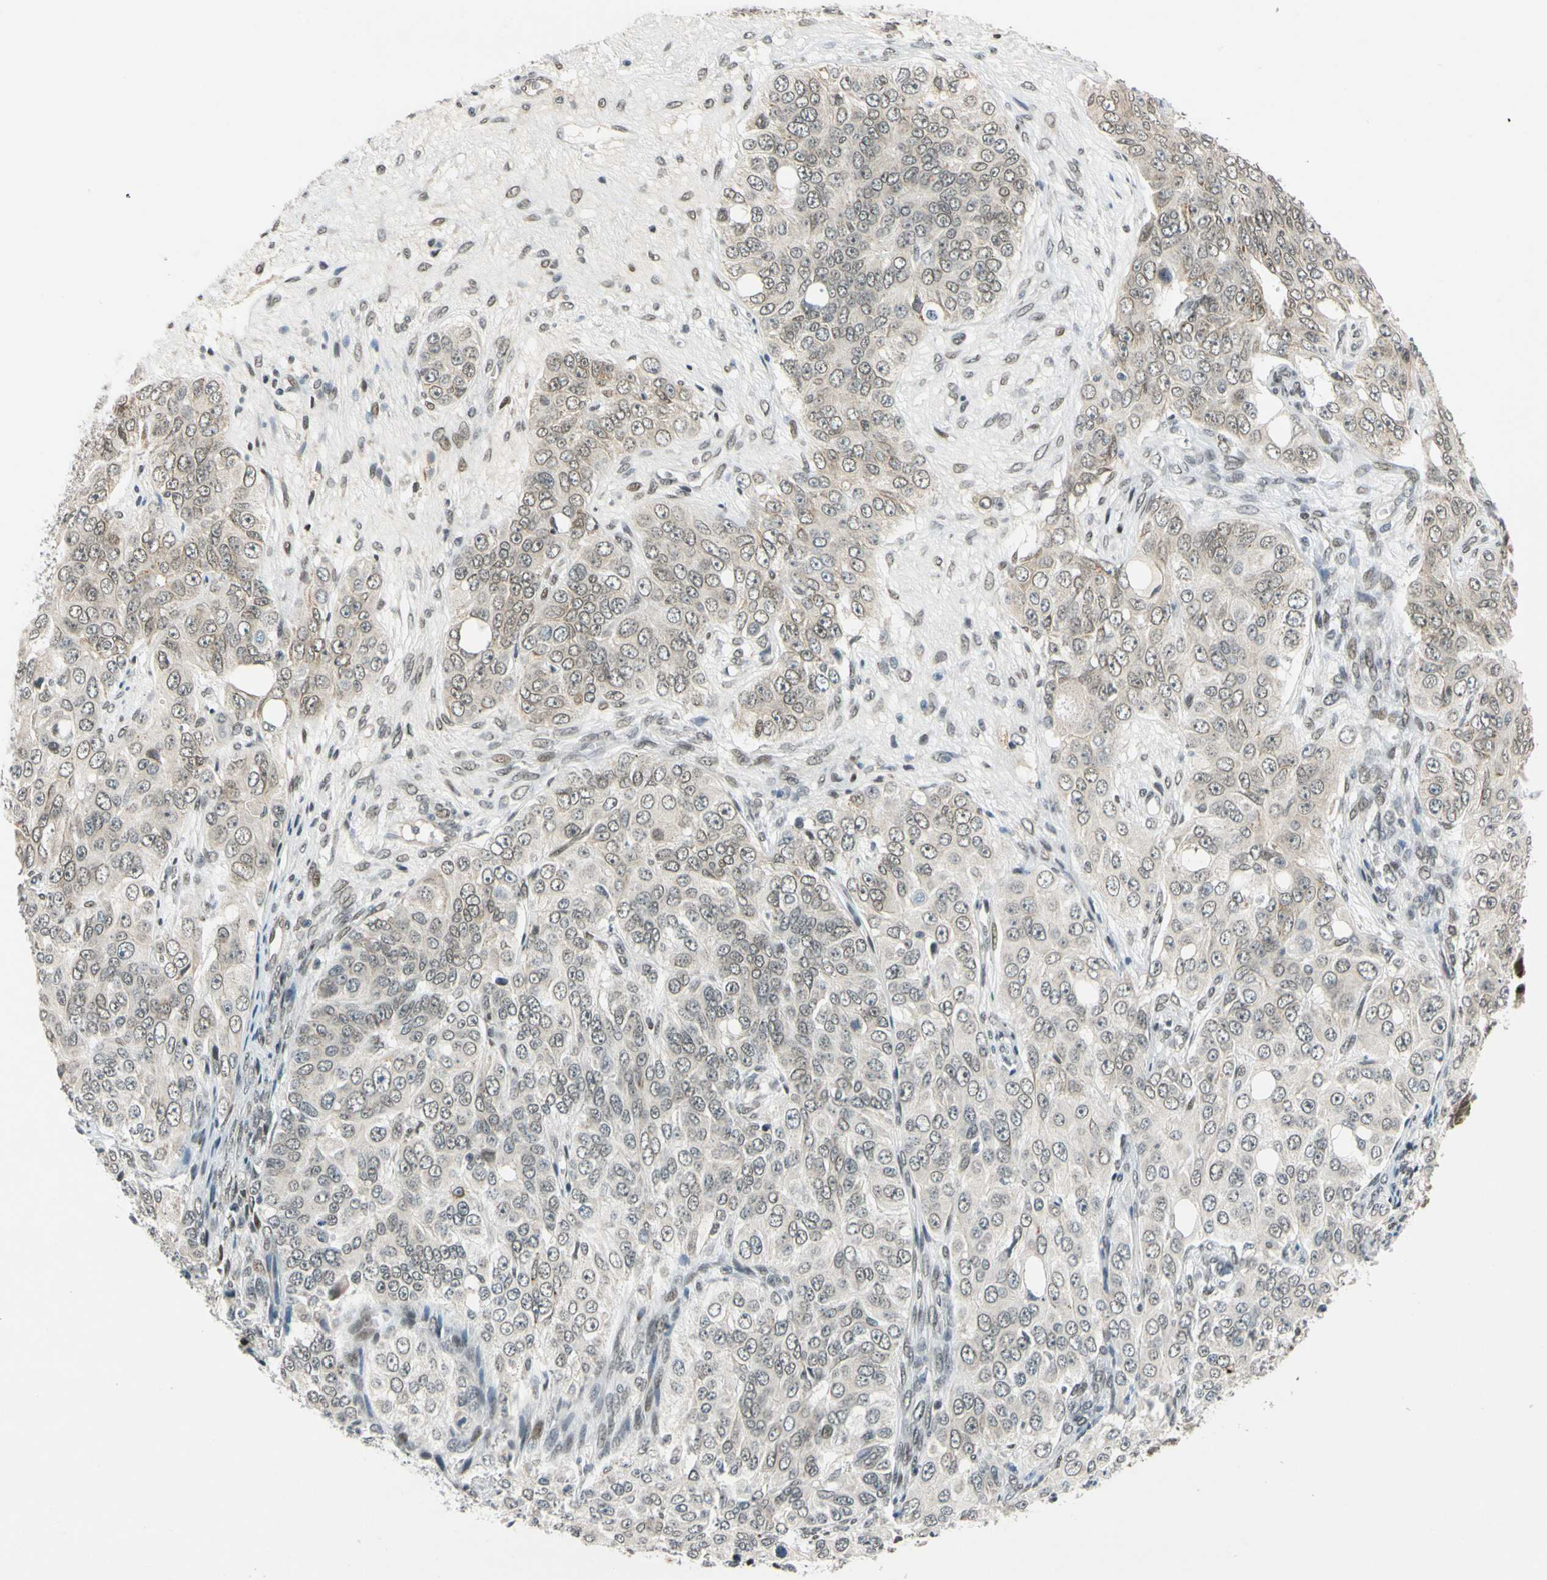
{"staining": {"intensity": "weak", "quantity": "25%-75%", "location": "cytoplasmic/membranous"}, "tissue": "ovarian cancer", "cell_type": "Tumor cells", "image_type": "cancer", "snomed": [{"axis": "morphology", "description": "Carcinoma, endometroid"}, {"axis": "topography", "description": "Ovary"}], "caption": "Endometroid carcinoma (ovarian) stained with DAB IHC displays low levels of weak cytoplasmic/membranous positivity in approximately 25%-75% of tumor cells.", "gene": "POGZ", "patient": {"sex": "female", "age": 51}}